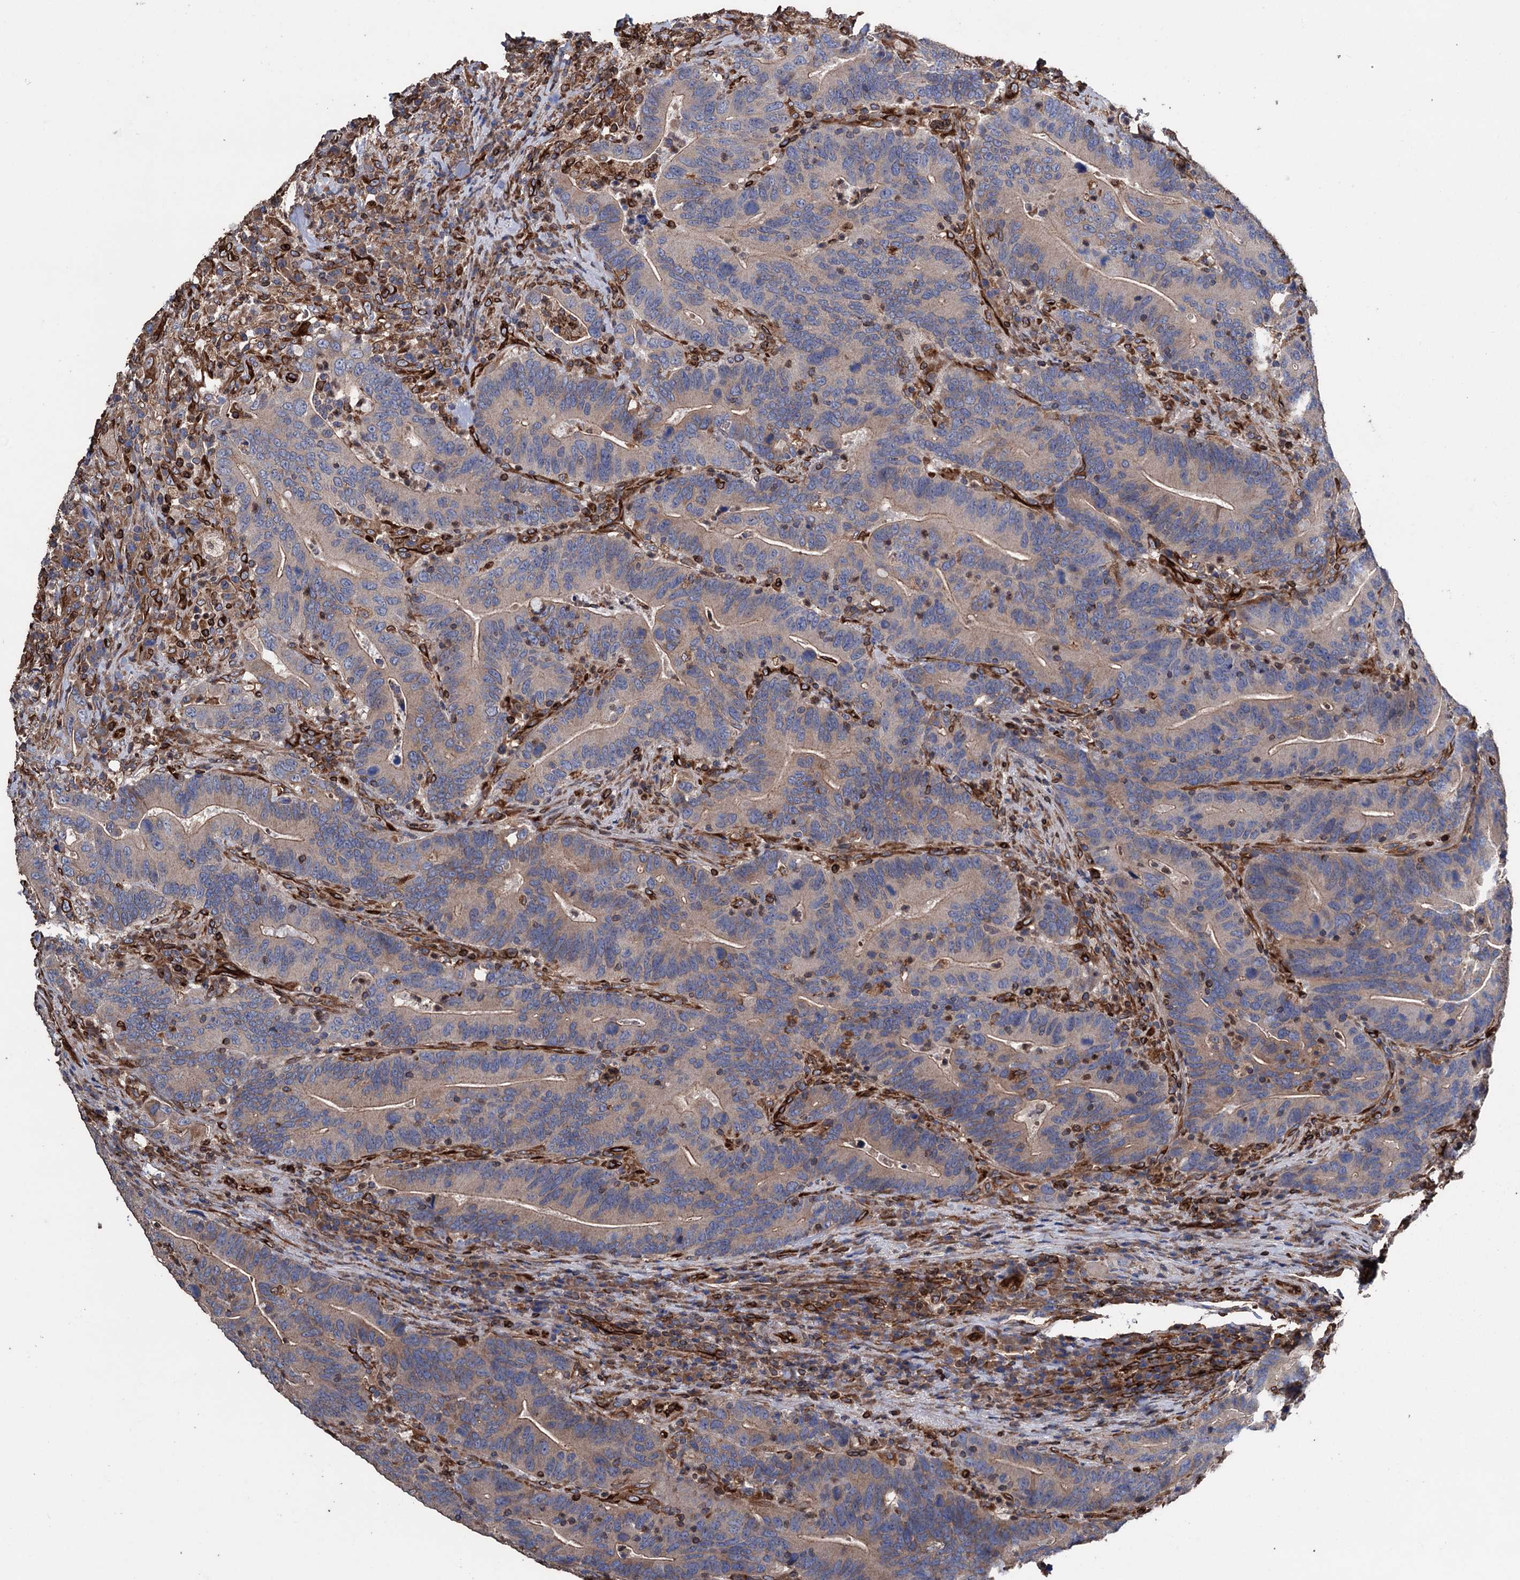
{"staining": {"intensity": "weak", "quantity": "25%-75%", "location": "cytoplasmic/membranous"}, "tissue": "colorectal cancer", "cell_type": "Tumor cells", "image_type": "cancer", "snomed": [{"axis": "morphology", "description": "Adenocarcinoma, NOS"}, {"axis": "topography", "description": "Colon"}], "caption": "Human colorectal adenocarcinoma stained with a protein marker reveals weak staining in tumor cells.", "gene": "STING1", "patient": {"sex": "female", "age": 66}}